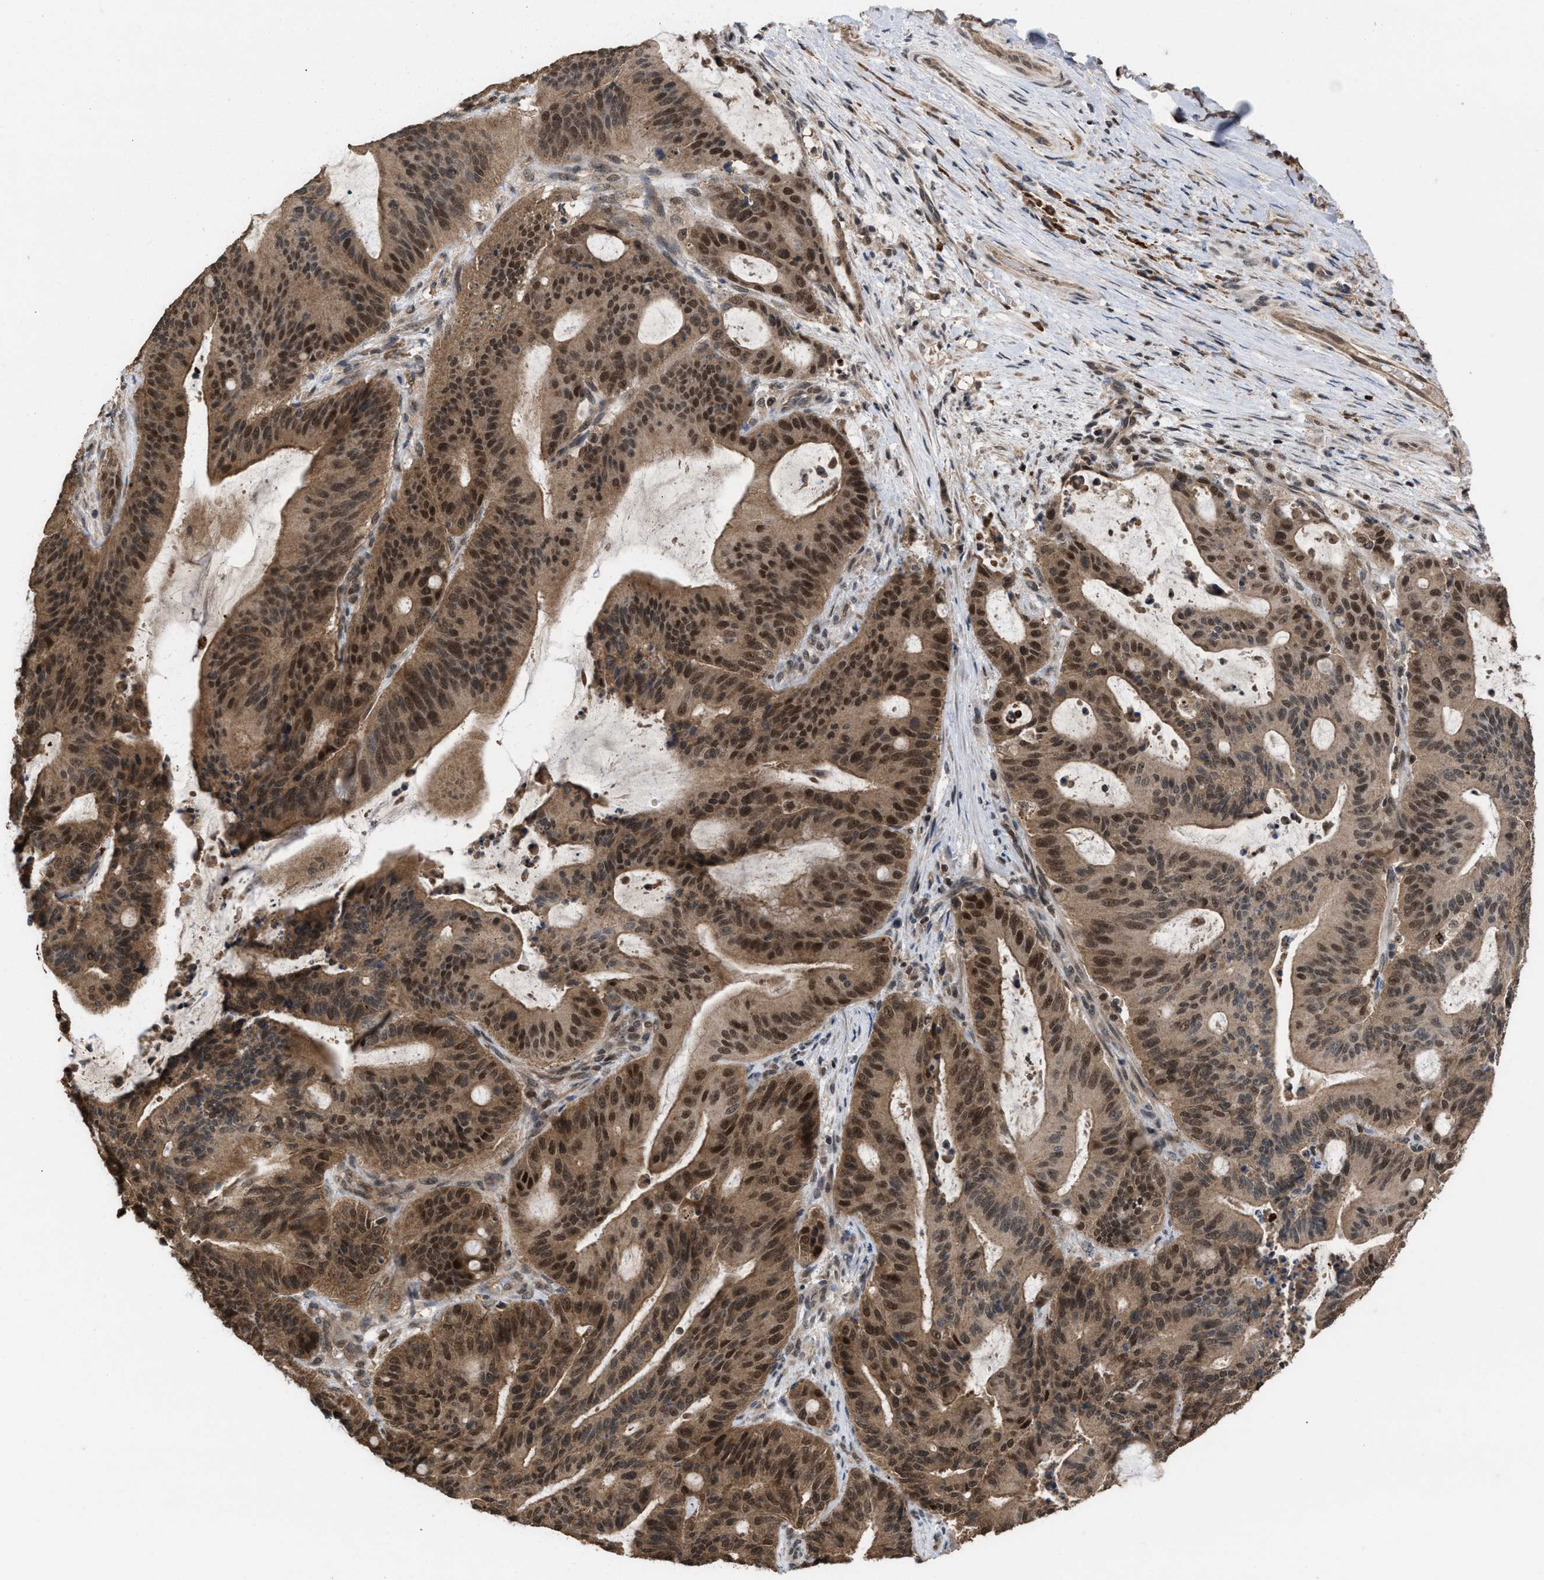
{"staining": {"intensity": "strong", "quantity": ">75%", "location": "cytoplasmic/membranous,nuclear"}, "tissue": "liver cancer", "cell_type": "Tumor cells", "image_type": "cancer", "snomed": [{"axis": "morphology", "description": "Normal tissue, NOS"}, {"axis": "morphology", "description": "Cholangiocarcinoma"}, {"axis": "topography", "description": "Liver"}, {"axis": "topography", "description": "Peripheral nerve tissue"}], "caption": "Protein staining of liver cancer (cholangiocarcinoma) tissue reveals strong cytoplasmic/membranous and nuclear staining in approximately >75% of tumor cells.", "gene": "C9orf78", "patient": {"sex": "female", "age": 73}}